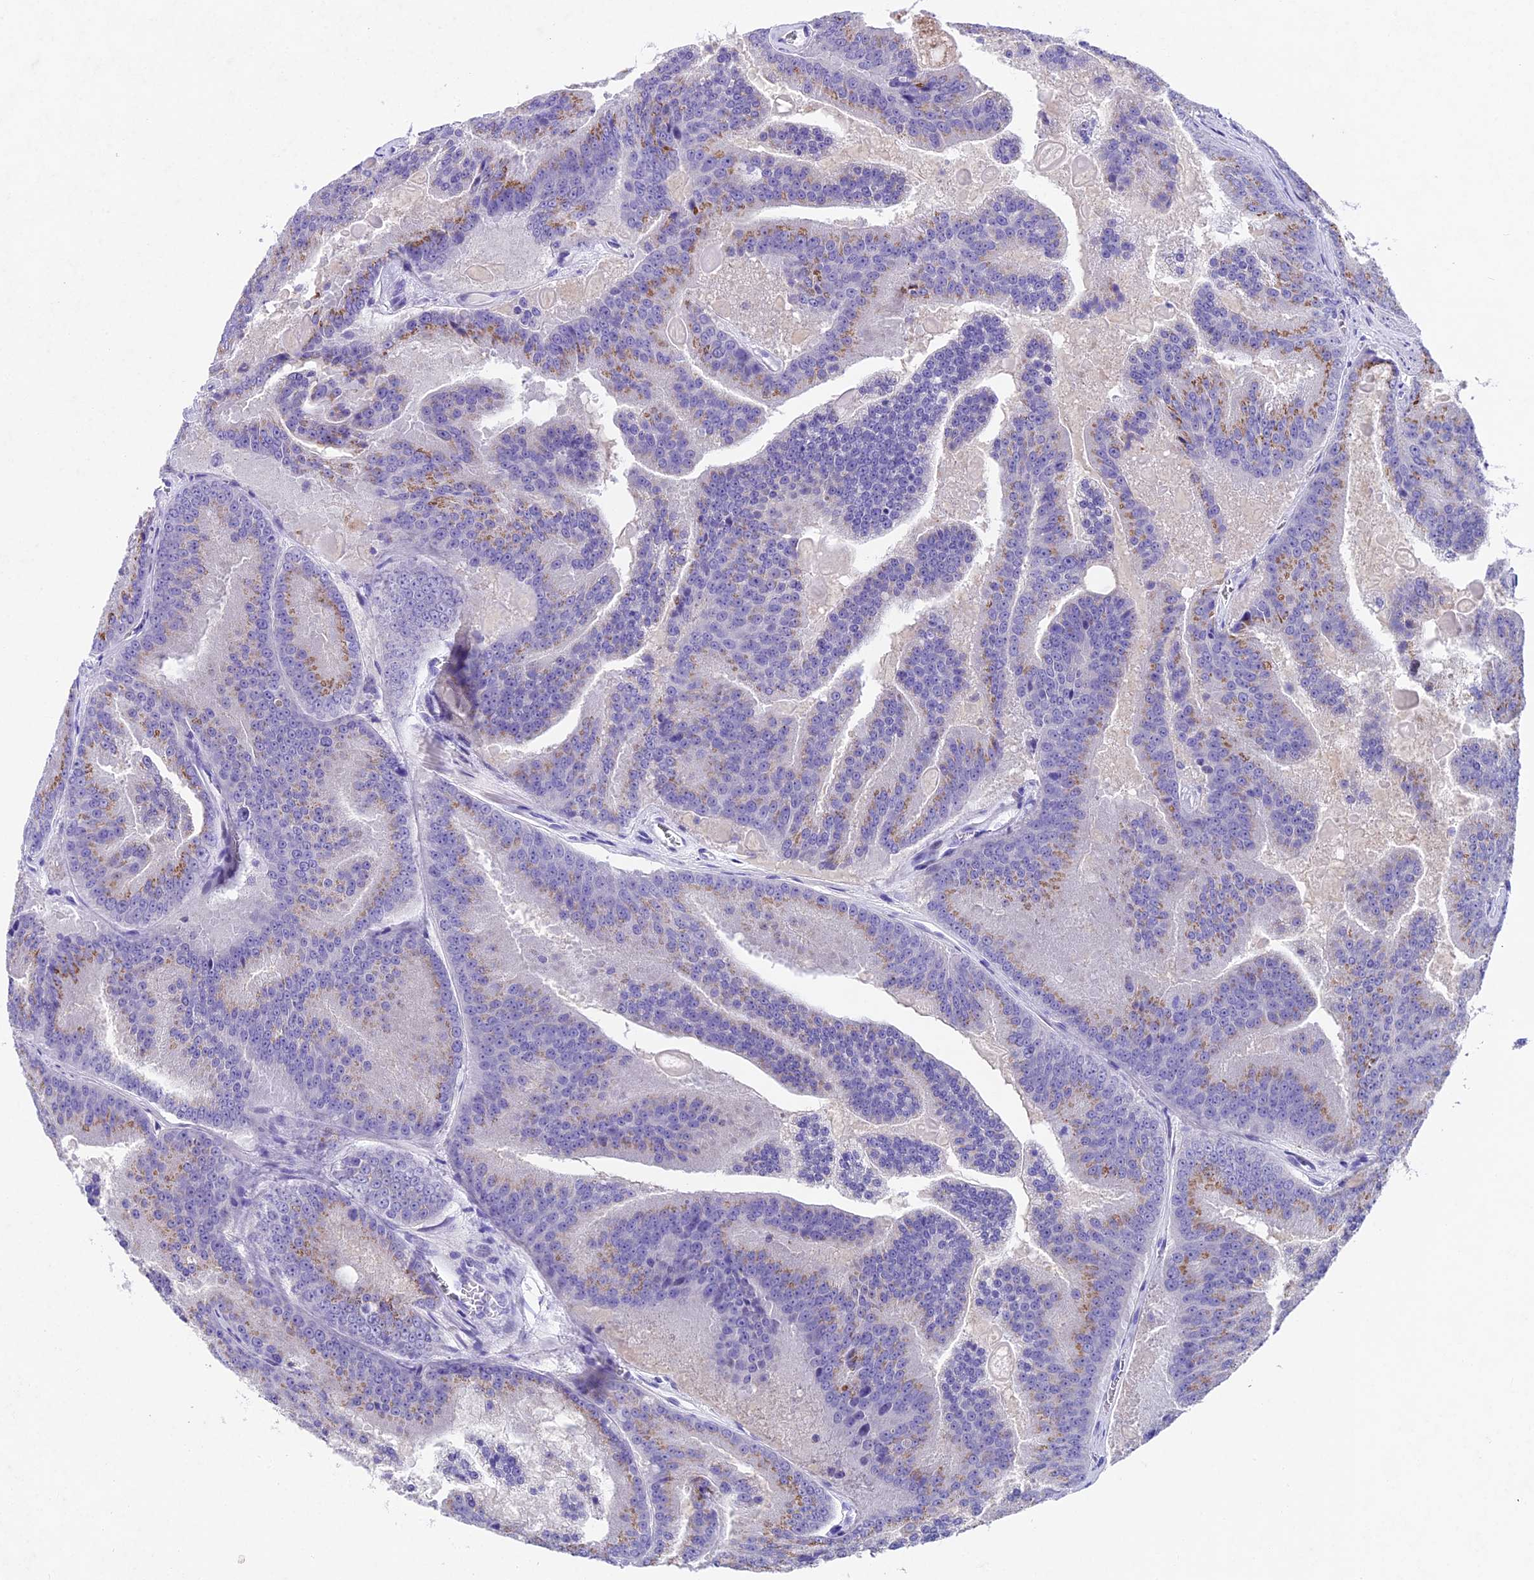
{"staining": {"intensity": "negative", "quantity": "none", "location": "none"}, "tissue": "prostate cancer", "cell_type": "Tumor cells", "image_type": "cancer", "snomed": [{"axis": "morphology", "description": "Adenocarcinoma, High grade"}, {"axis": "topography", "description": "Prostate"}], "caption": "Immunohistochemistry (IHC) photomicrograph of adenocarcinoma (high-grade) (prostate) stained for a protein (brown), which shows no staining in tumor cells.", "gene": "IFT140", "patient": {"sex": "male", "age": 61}}